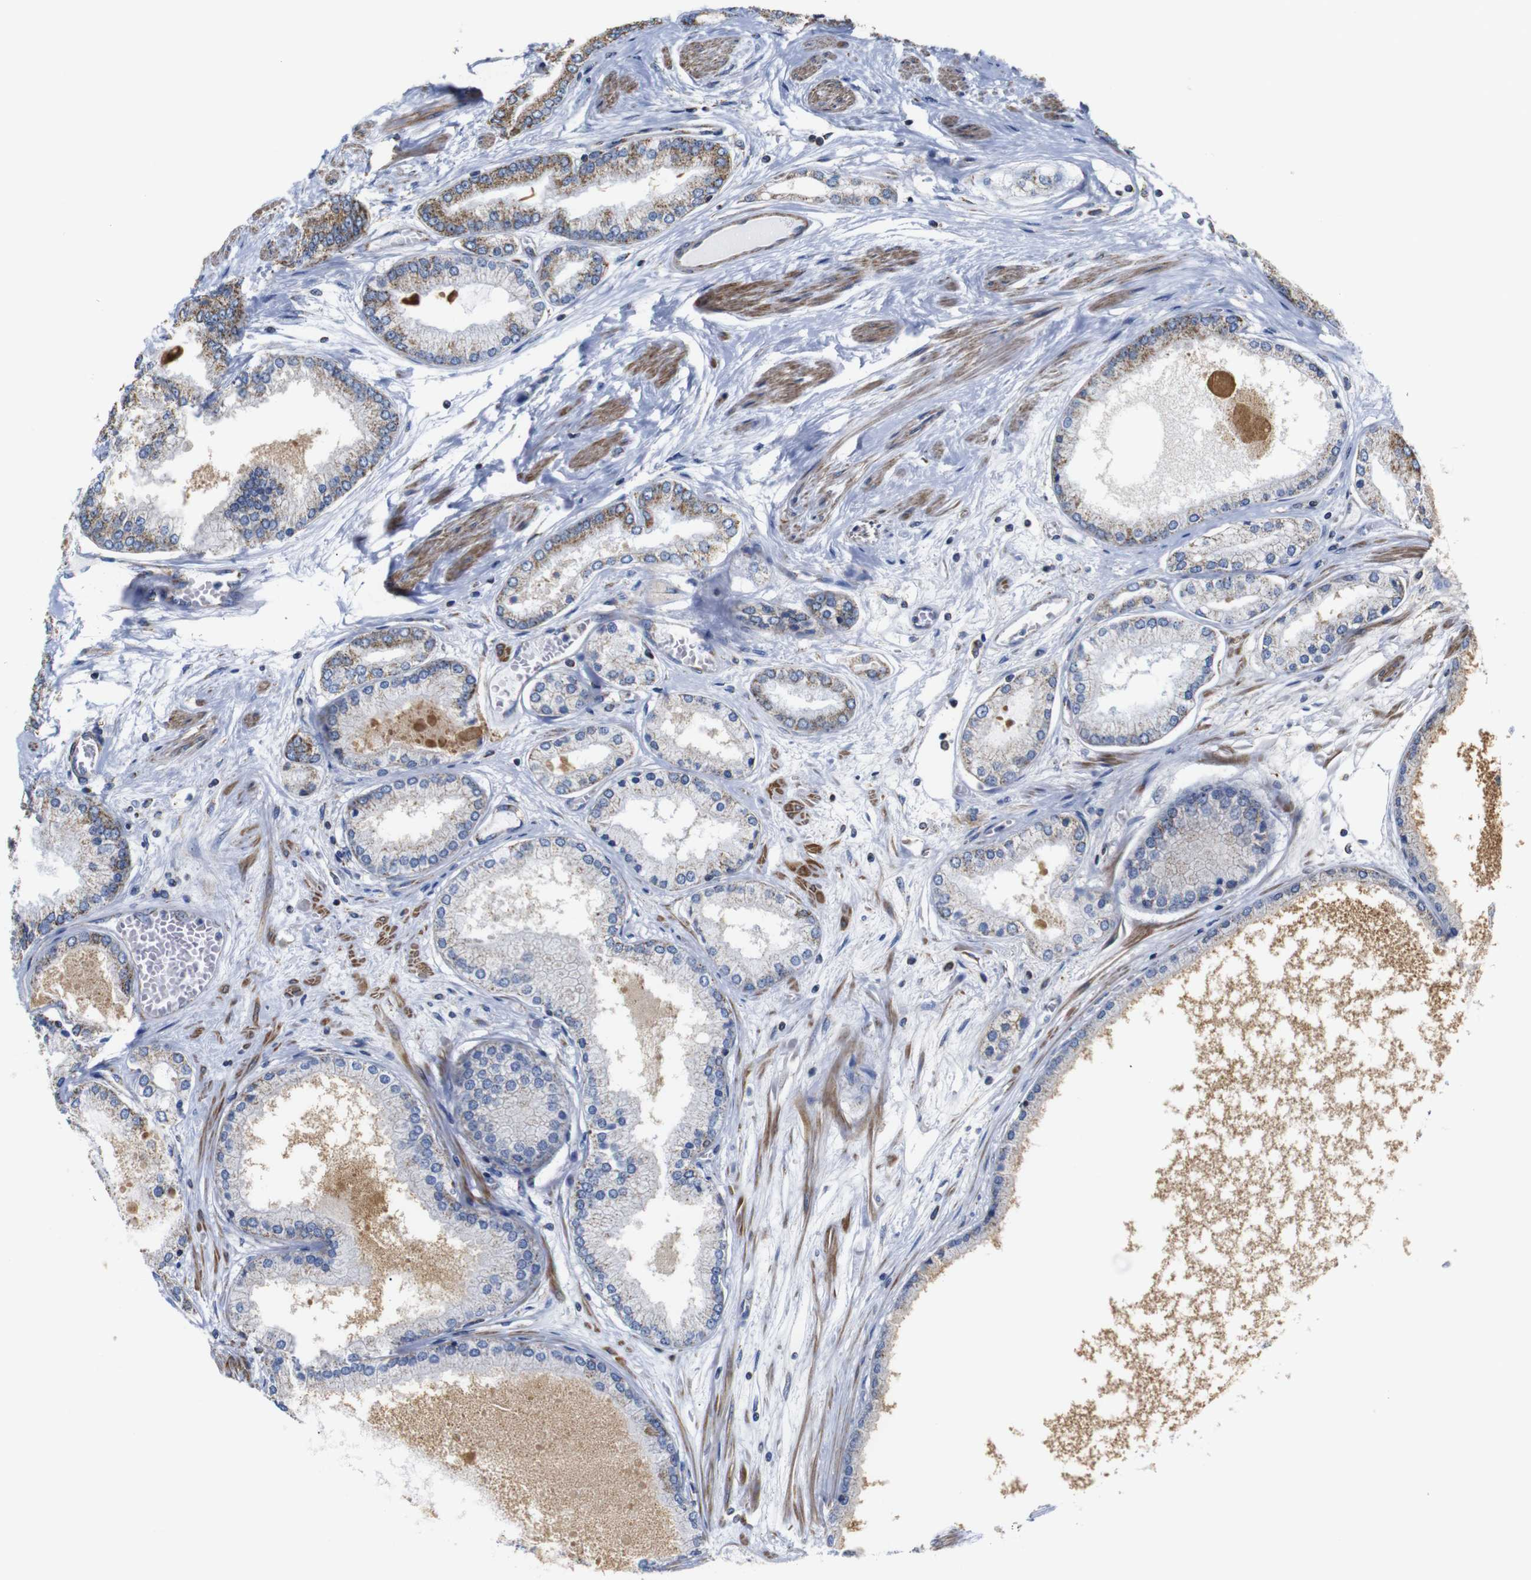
{"staining": {"intensity": "moderate", "quantity": "25%-75%", "location": "cytoplasmic/membranous"}, "tissue": "prostate cancer", "cell_type": "Tumor cells", "image_type": "cancer", "snomed": [{"axis": "morphology", "description": "Adenocarcinoma, High grade"}, {"axis": "topography", "description": "Prostate"}], "caption": "The micrograph shows immunohistochemical staining of adenocarcinoma (high-grade) (prostate). There is moderate cytoplasmic/membranous positivity is appreciated in about 25%-75% of tumor cells. Ihc stains the protein of interest in brown and the nuclei are stained blue.", "gene": "FAM171B", "patient": {"sex": "male", "age": 59}}